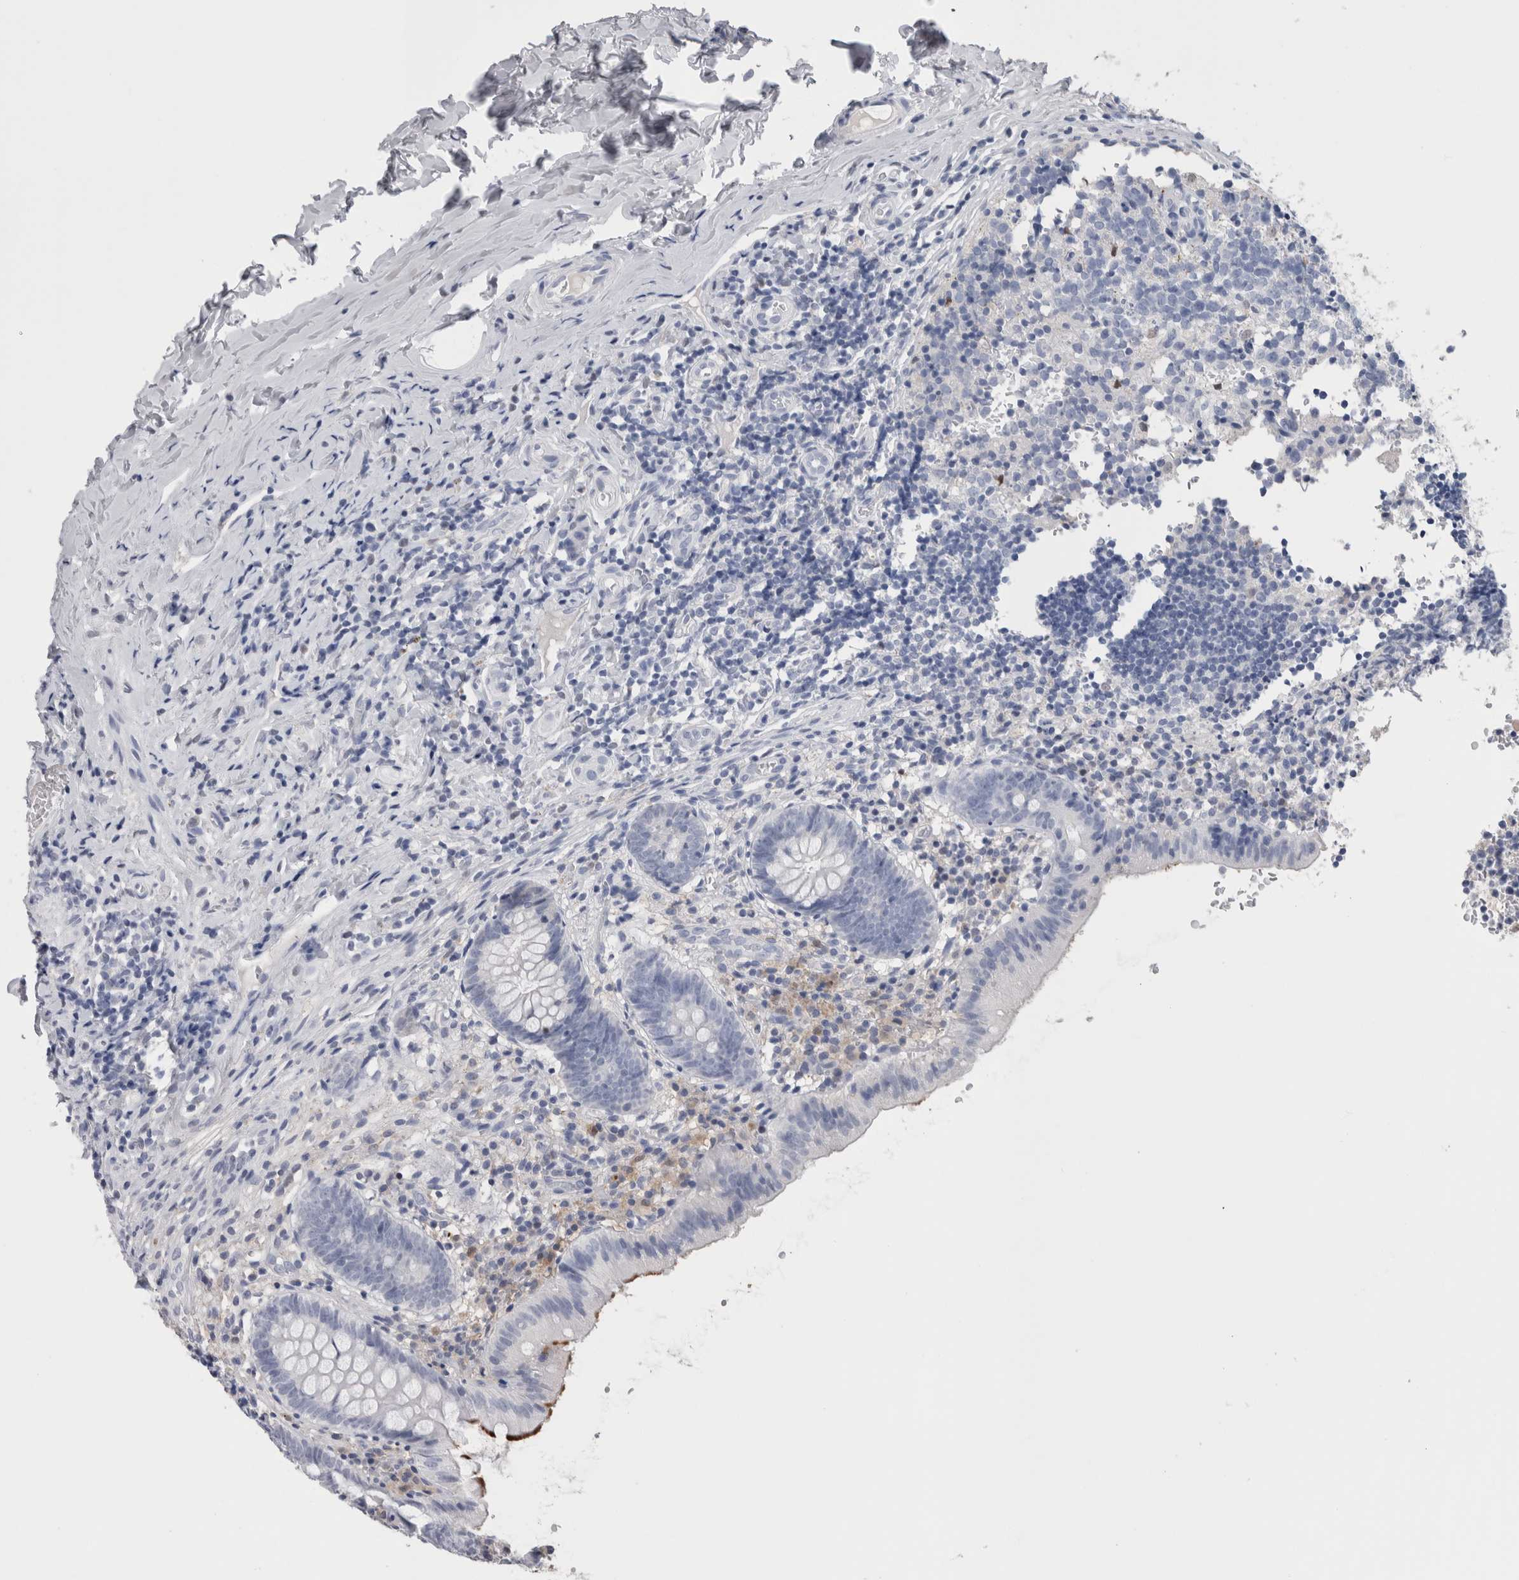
{"staining": {"intensity": "negative", "quantity": "none", "location": "none"}, "tissue": "appendix", "cell_type": "Glandular cells", "image_type": "normal", "snomed": [{"axis": "morphology", "description": "Normal tissue, NOS"}, {"axis": "topography", "description": "Appendix"}], "caption": "The immunohistochemistry (IHC) histopathology image has no significant expression in glandular cells of appendix. (Stains: DAB IHC with hematoxylin counter stain, Microscopy: brightfield microscopy at high magnification).", "gene": "CA8", "patient": {"sex": "male", "age": 8}}